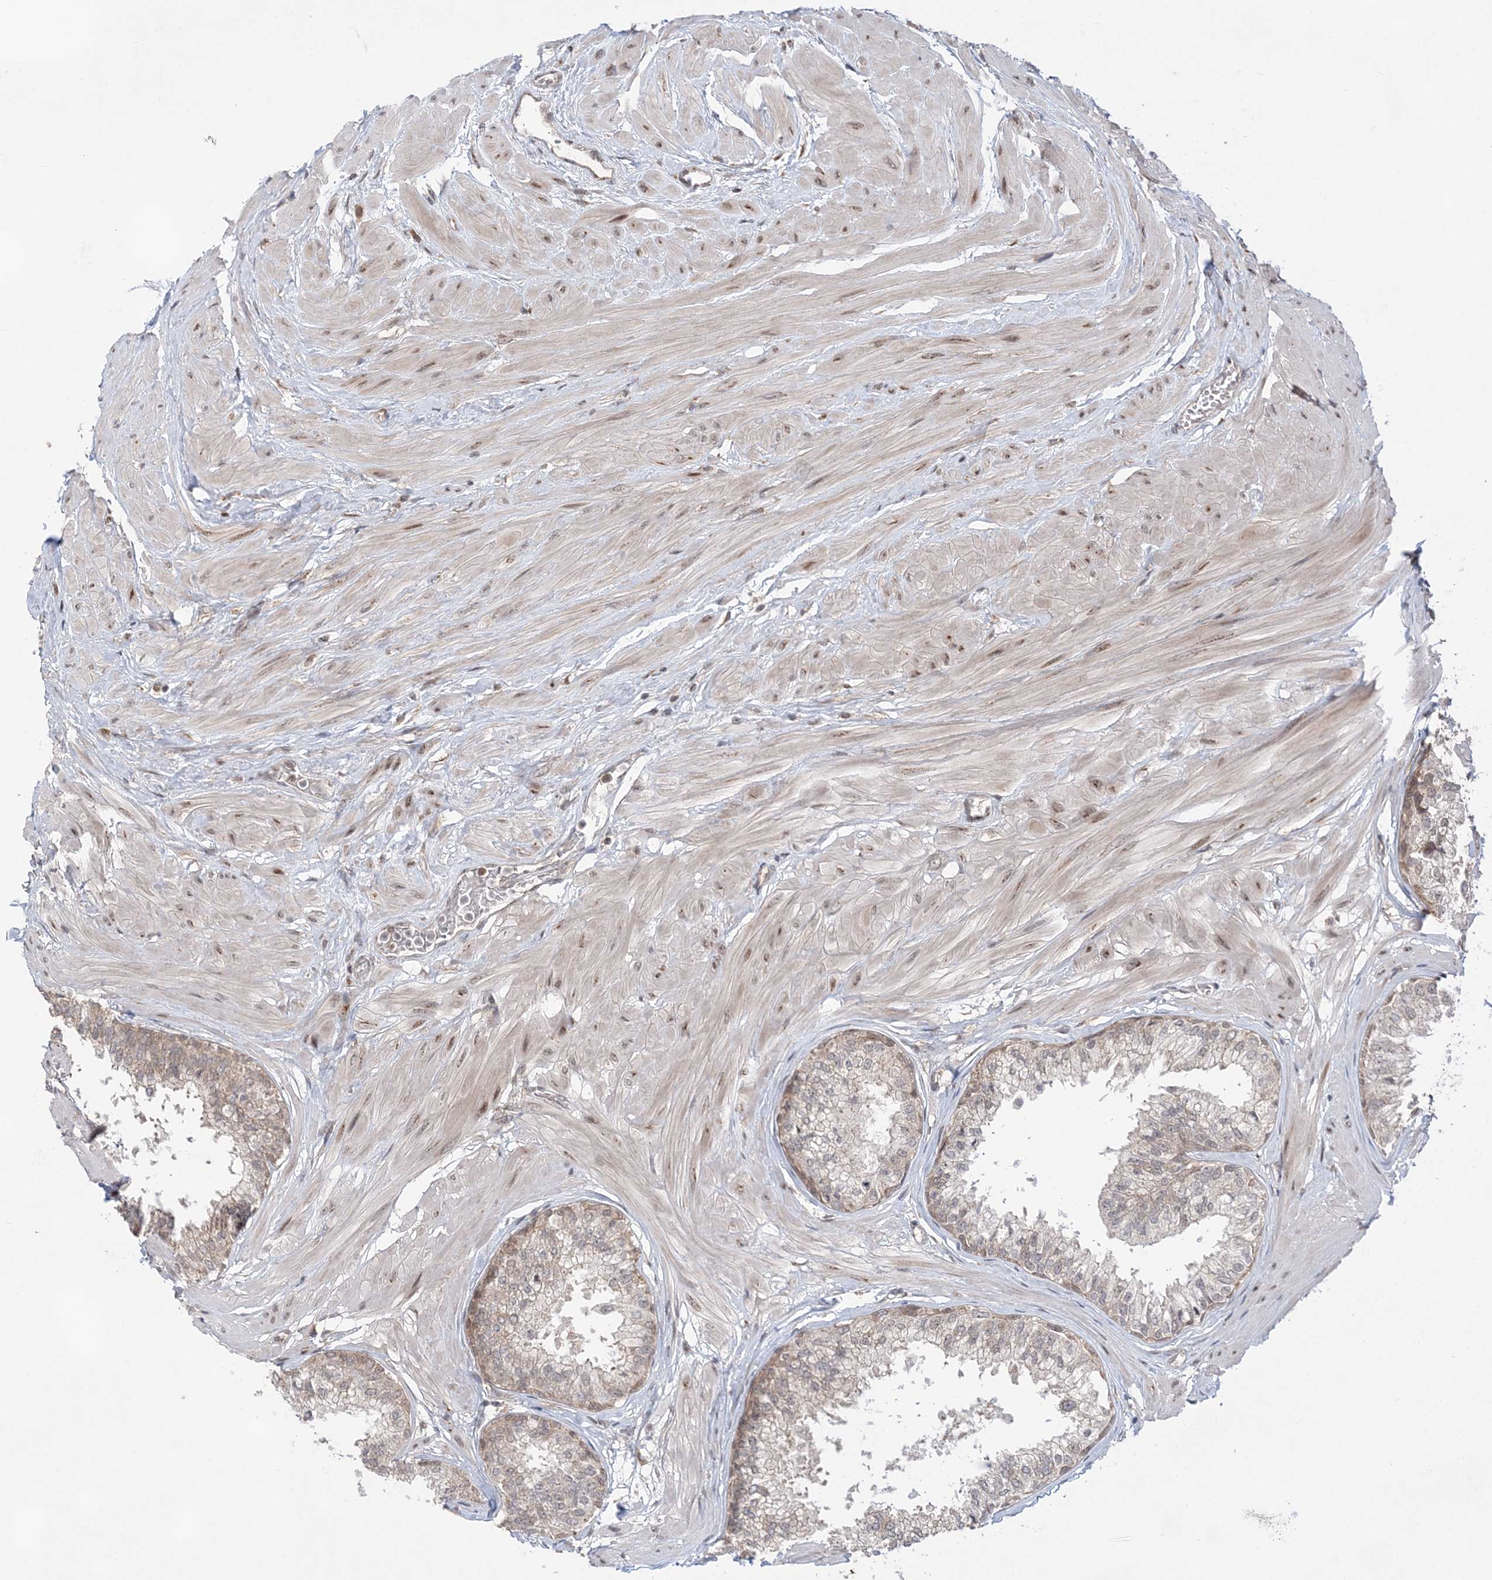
{"staining": {"intensity": "moderate", "quantity": "25%-75%", "location": "cytoplasmic/membranous"}, "tissue": "prostate", "cell_type": "Glandular cells", "image_type": "normal", "snomed": [{"axis": "morphology", "description": "Normal tissue, NOS"}, {"axis": "topography", "description": "Prostate"}], "caption": "Protein expression analysis of normal human prostate reveals moderate cytoplasmic/membranous expression in approximately 25%-75% of glandular cells. The protein of interest is shown in brown color, while the nuclei are stained blue.", "gene": "ANAPC15", "patient": {"sex": "male", "age": 48}}